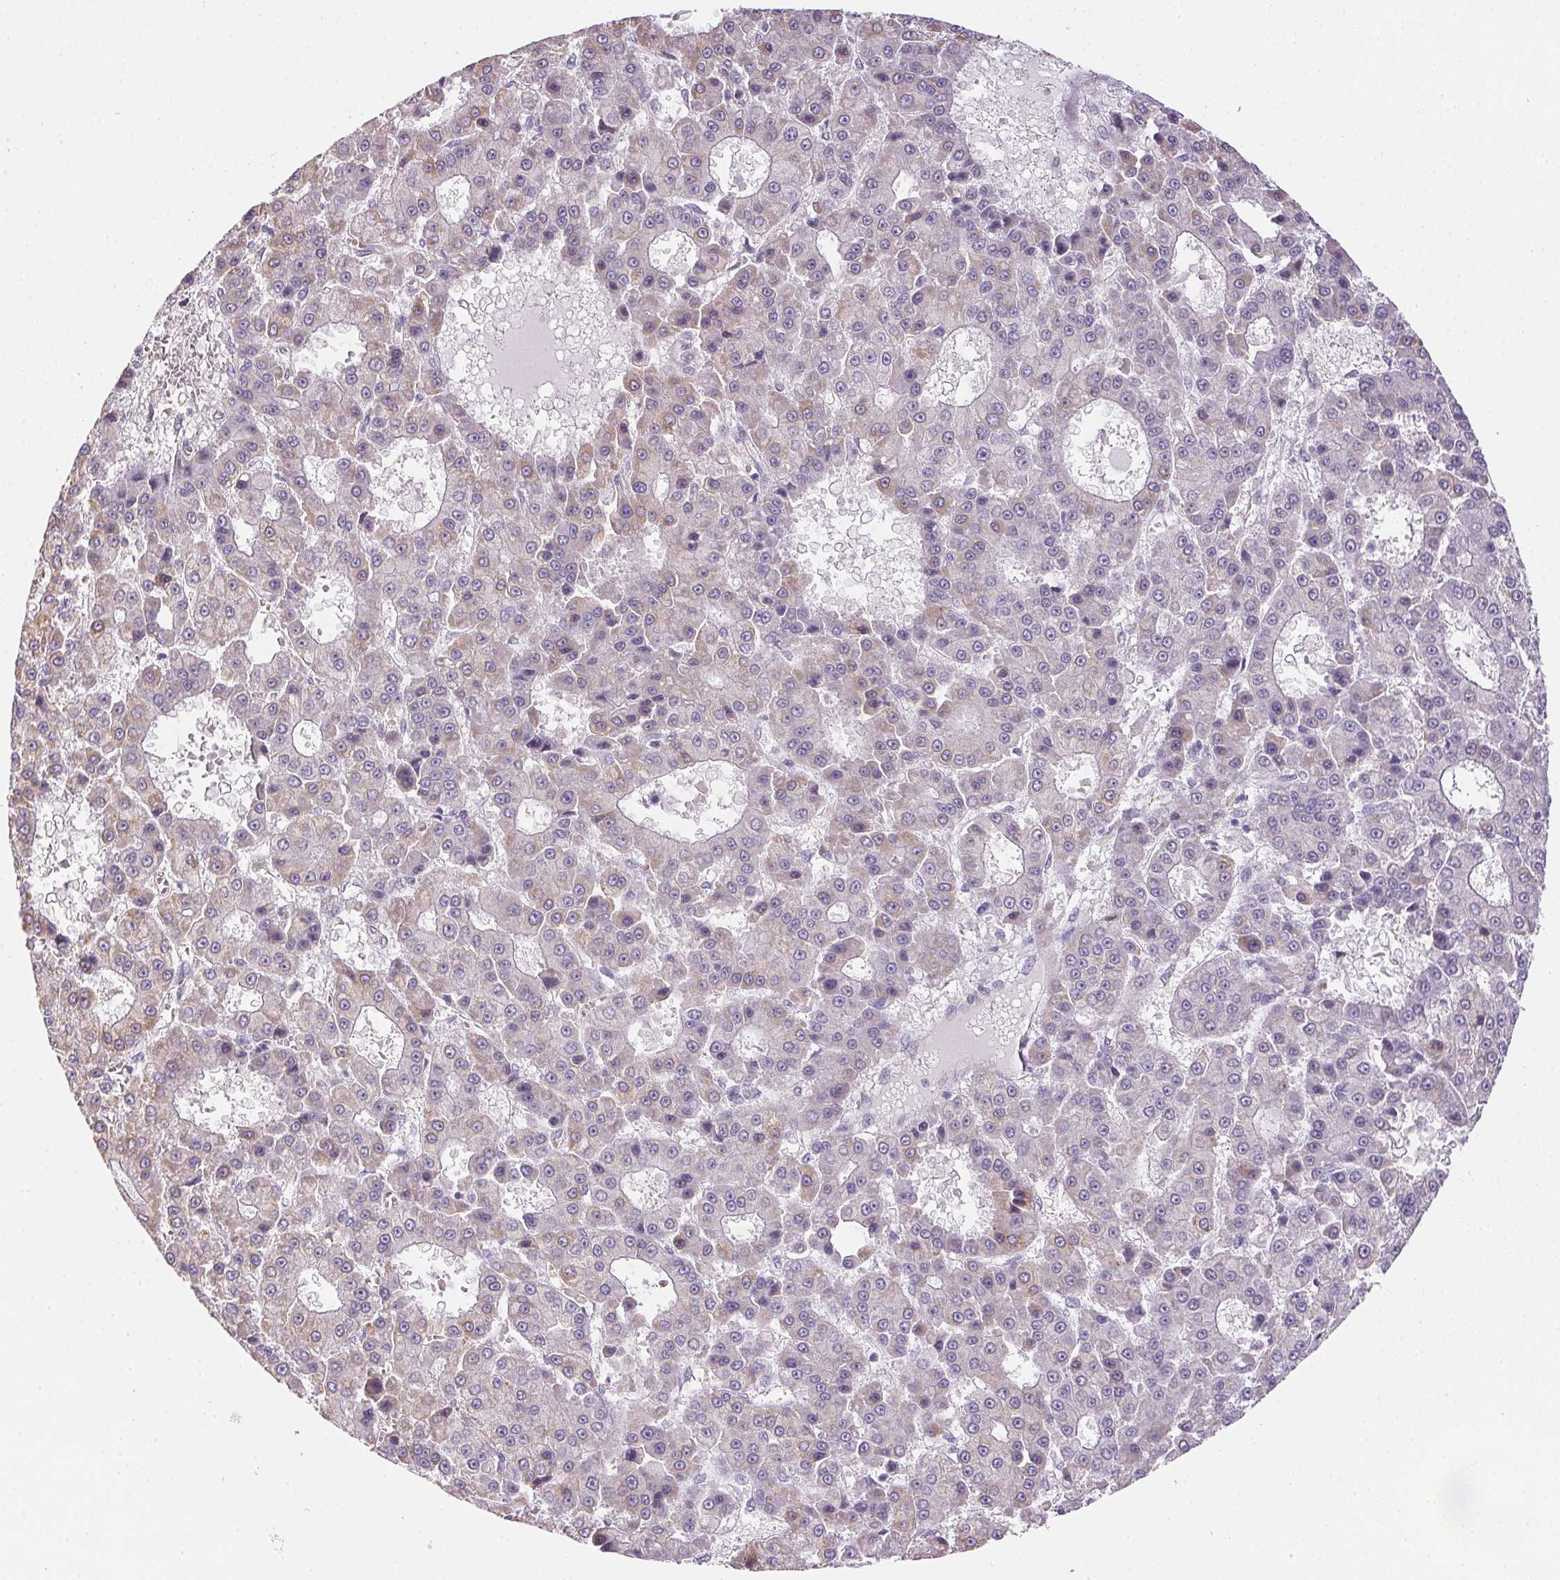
{"staining": {"intensity": "weak", "quantity": "<25%", "location": "cytoplasmic/membranous"}, "tissue": "liver cancer", "cell_type": "Tumor cells", "image_type": "cancer", "snomed": [{"axis": "morphology", "description": "Carcinoma, Hepatocellular, NOS"}, {"axis": "topography", "description": "Liver"}], "caption": "Tumor cells show no significant expression in liver hepatocellular carcinoma.", "gene": "SMYD1", "patient": {"sex": "male", "age": 70}}